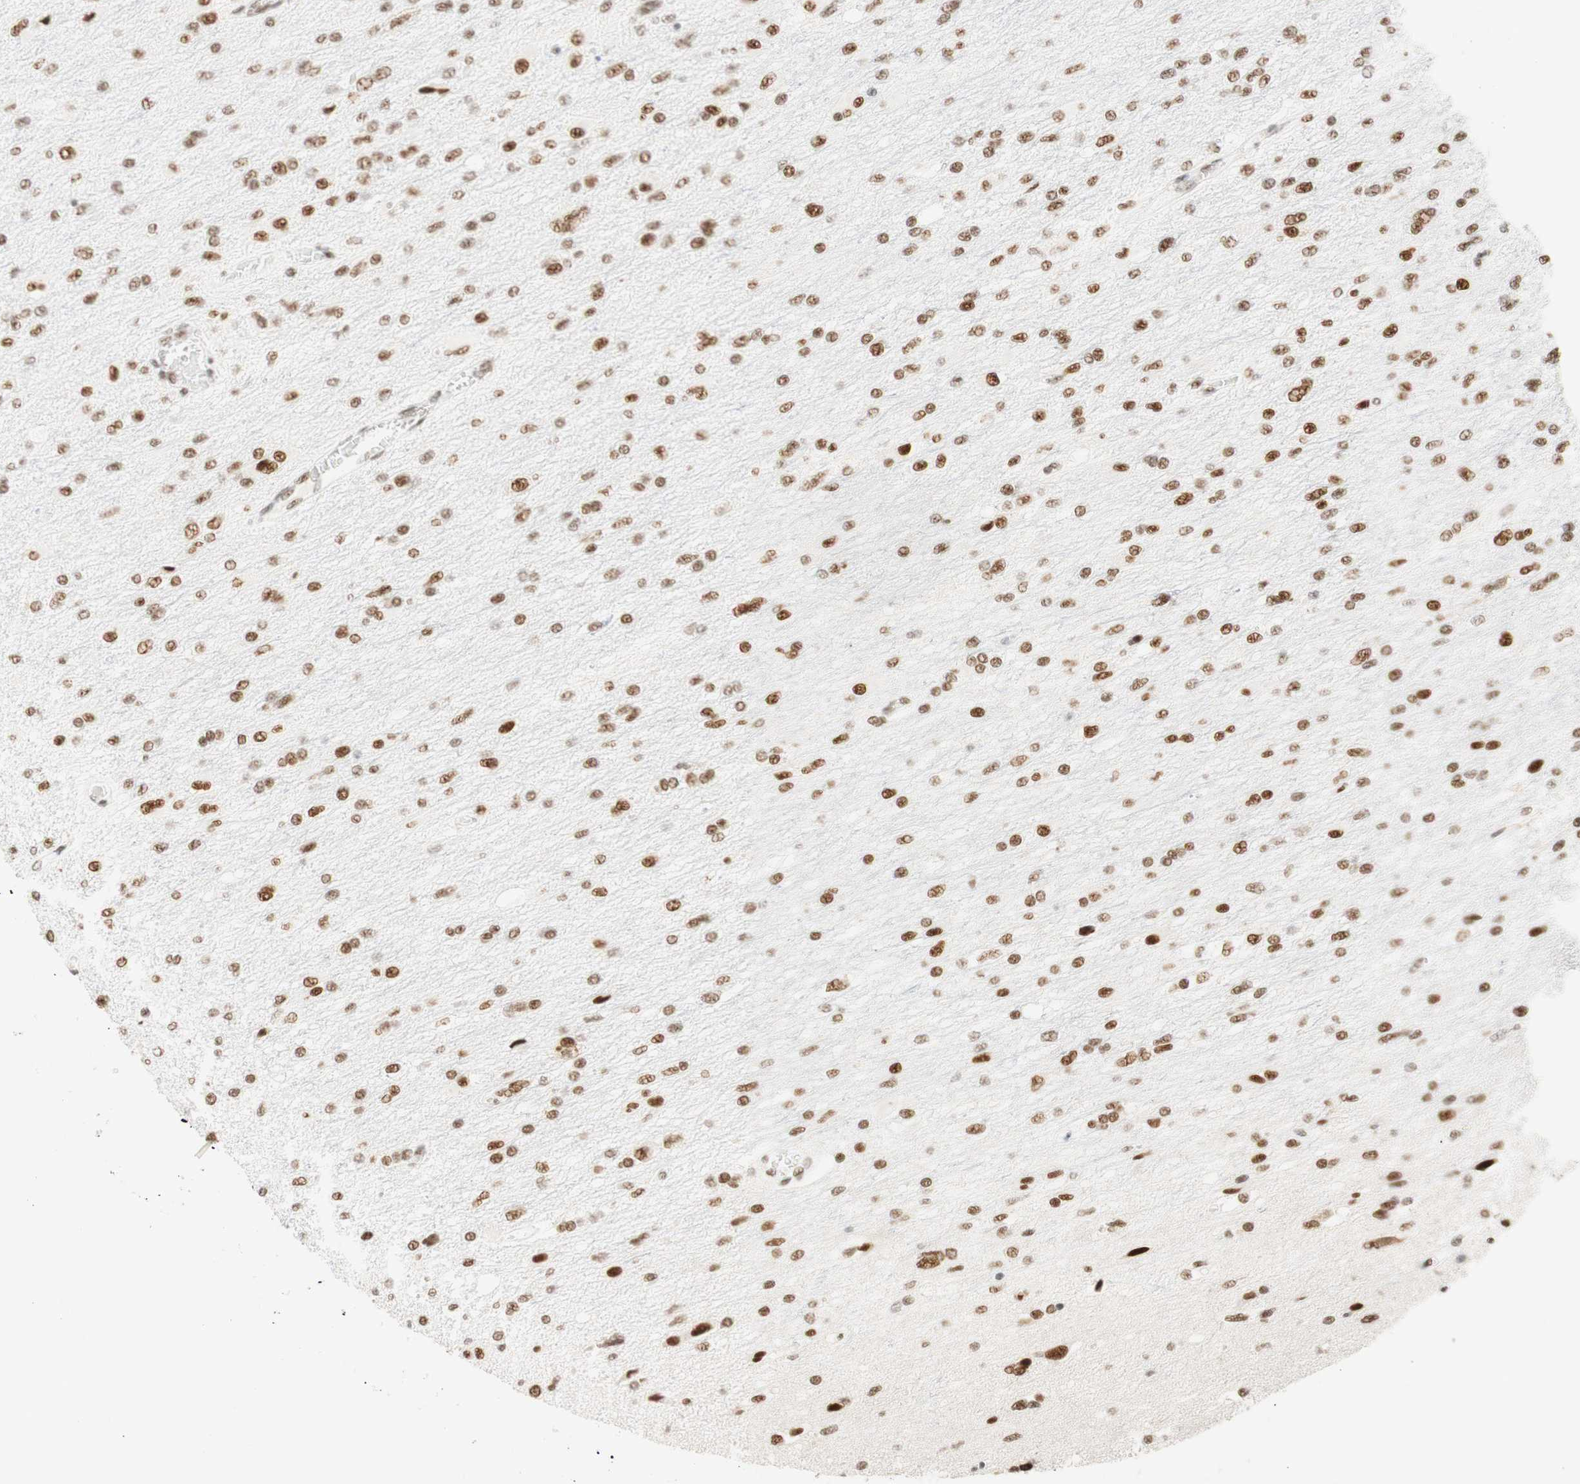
{"staining": {"intensity": "moderate", "quantity": "25%-75%", "location": "nuclear"}, "tissue": "glioma", "cell_type": "Tumor cells", "image_type": "cancer", "snomed": [{"axis": "morphology", "description": "Glioma, malignant, High grade"}, {"axis": "topography", "description": "Cerebral cortex"}], "caption": "Protein expression analysis of malignant glioma (high-grade) exhibits moderate nuclear expression in approximately 25%-75% of tumor cells. The staining was performed using DAB to visualize the protein expression in brown, while the nuclei were stained in blue with hematoxylin (Magnification: 20x).", "gene": "RNF20", "patient": {"sex": "female", "age": 36}}